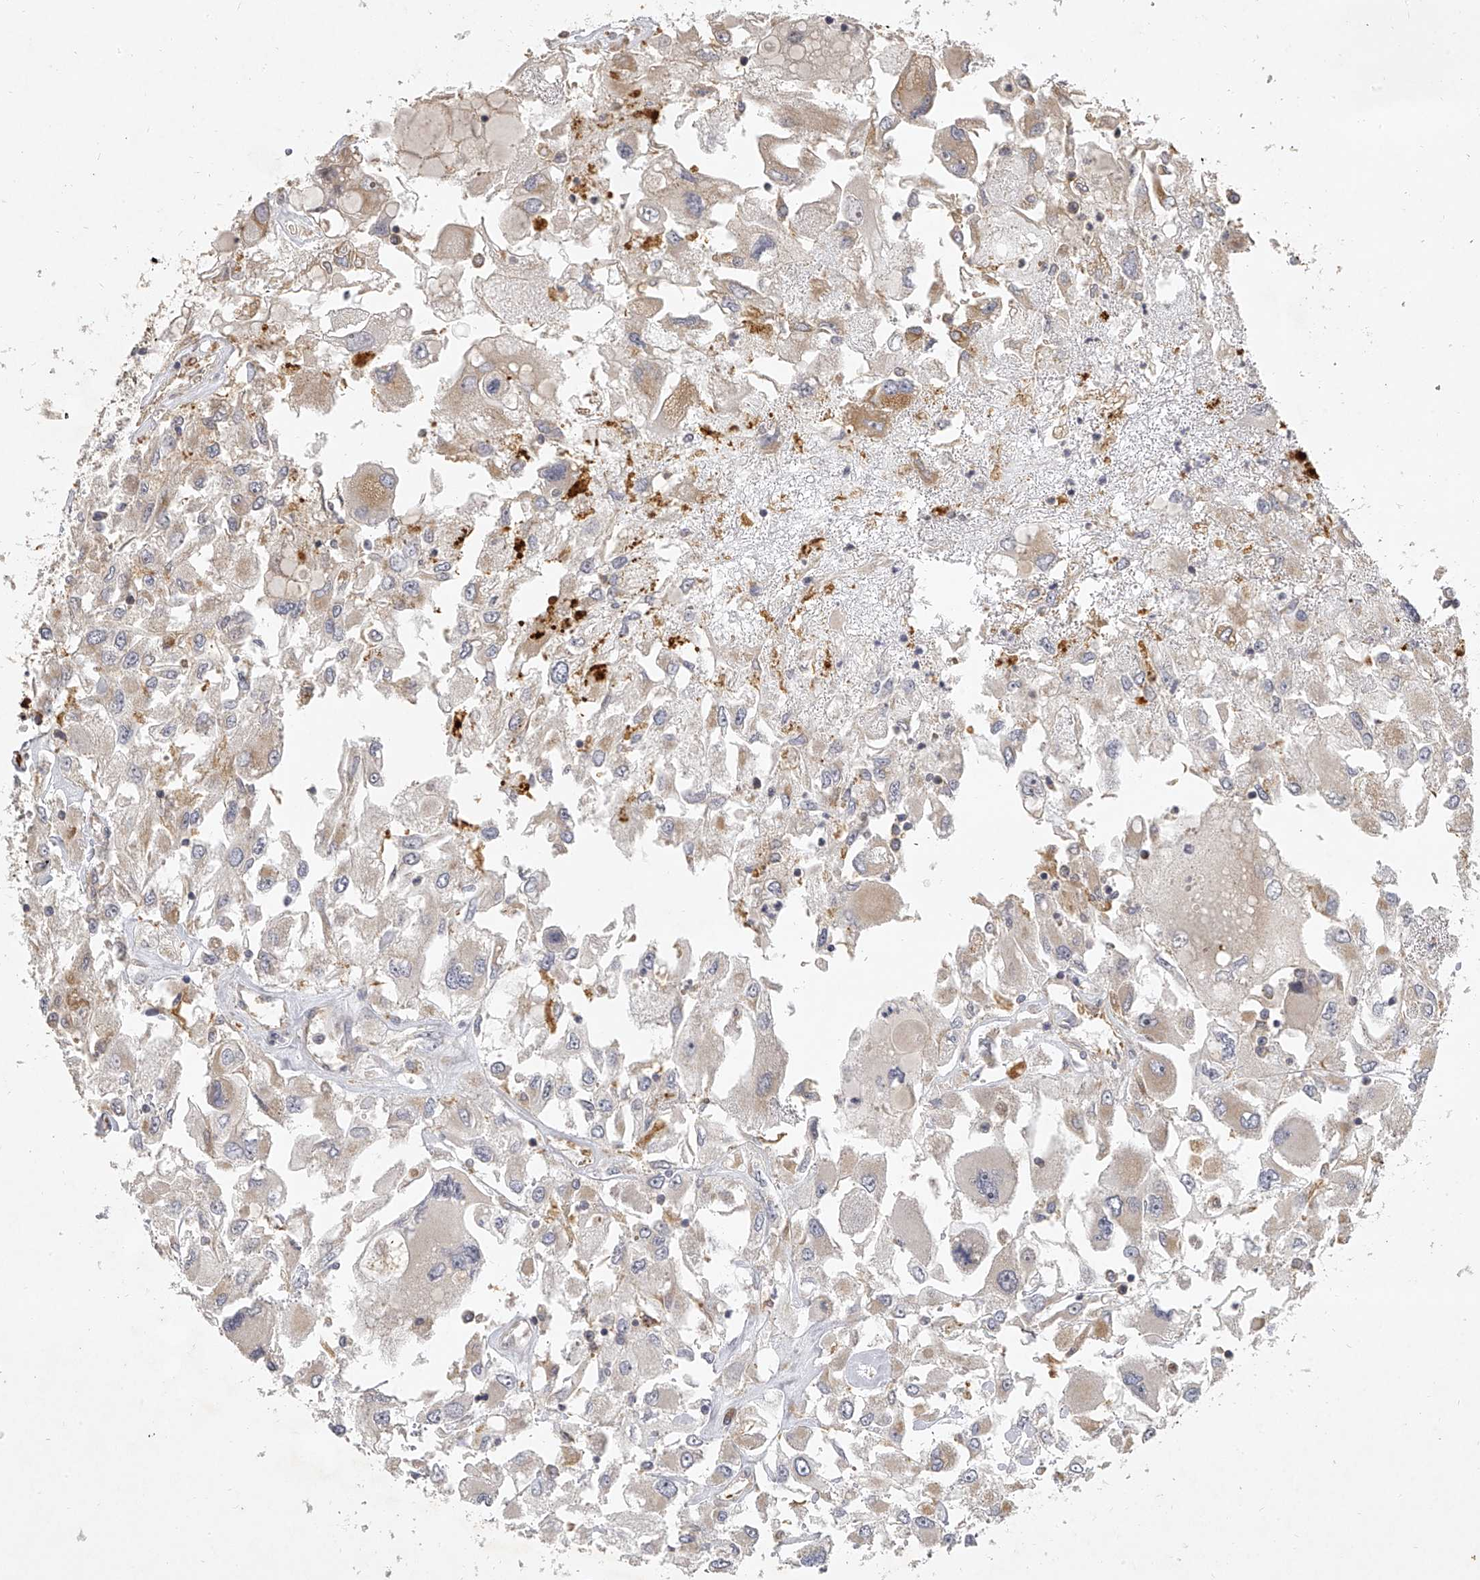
{"staining": {"intensity": "moderate", "quantity": "<25%", "location": "cytoplasmic/membranous"}, "tissue": "renal cancer", "cell_type": "Tumor cells", "image_type": "cancer", "snomed": [{"axis": "morphology", "description": "Adenocarcinoma, NOS"}, {"axis": "topography", "description": "Kidney"}], "caption": "A brown stain labels moderate cytoplasmic/membranous expression of a protein in adenocarcinoma (renal) tumor cells.", "gene": "DOCK9", "patient": {"sex": "female", "age": 52}}